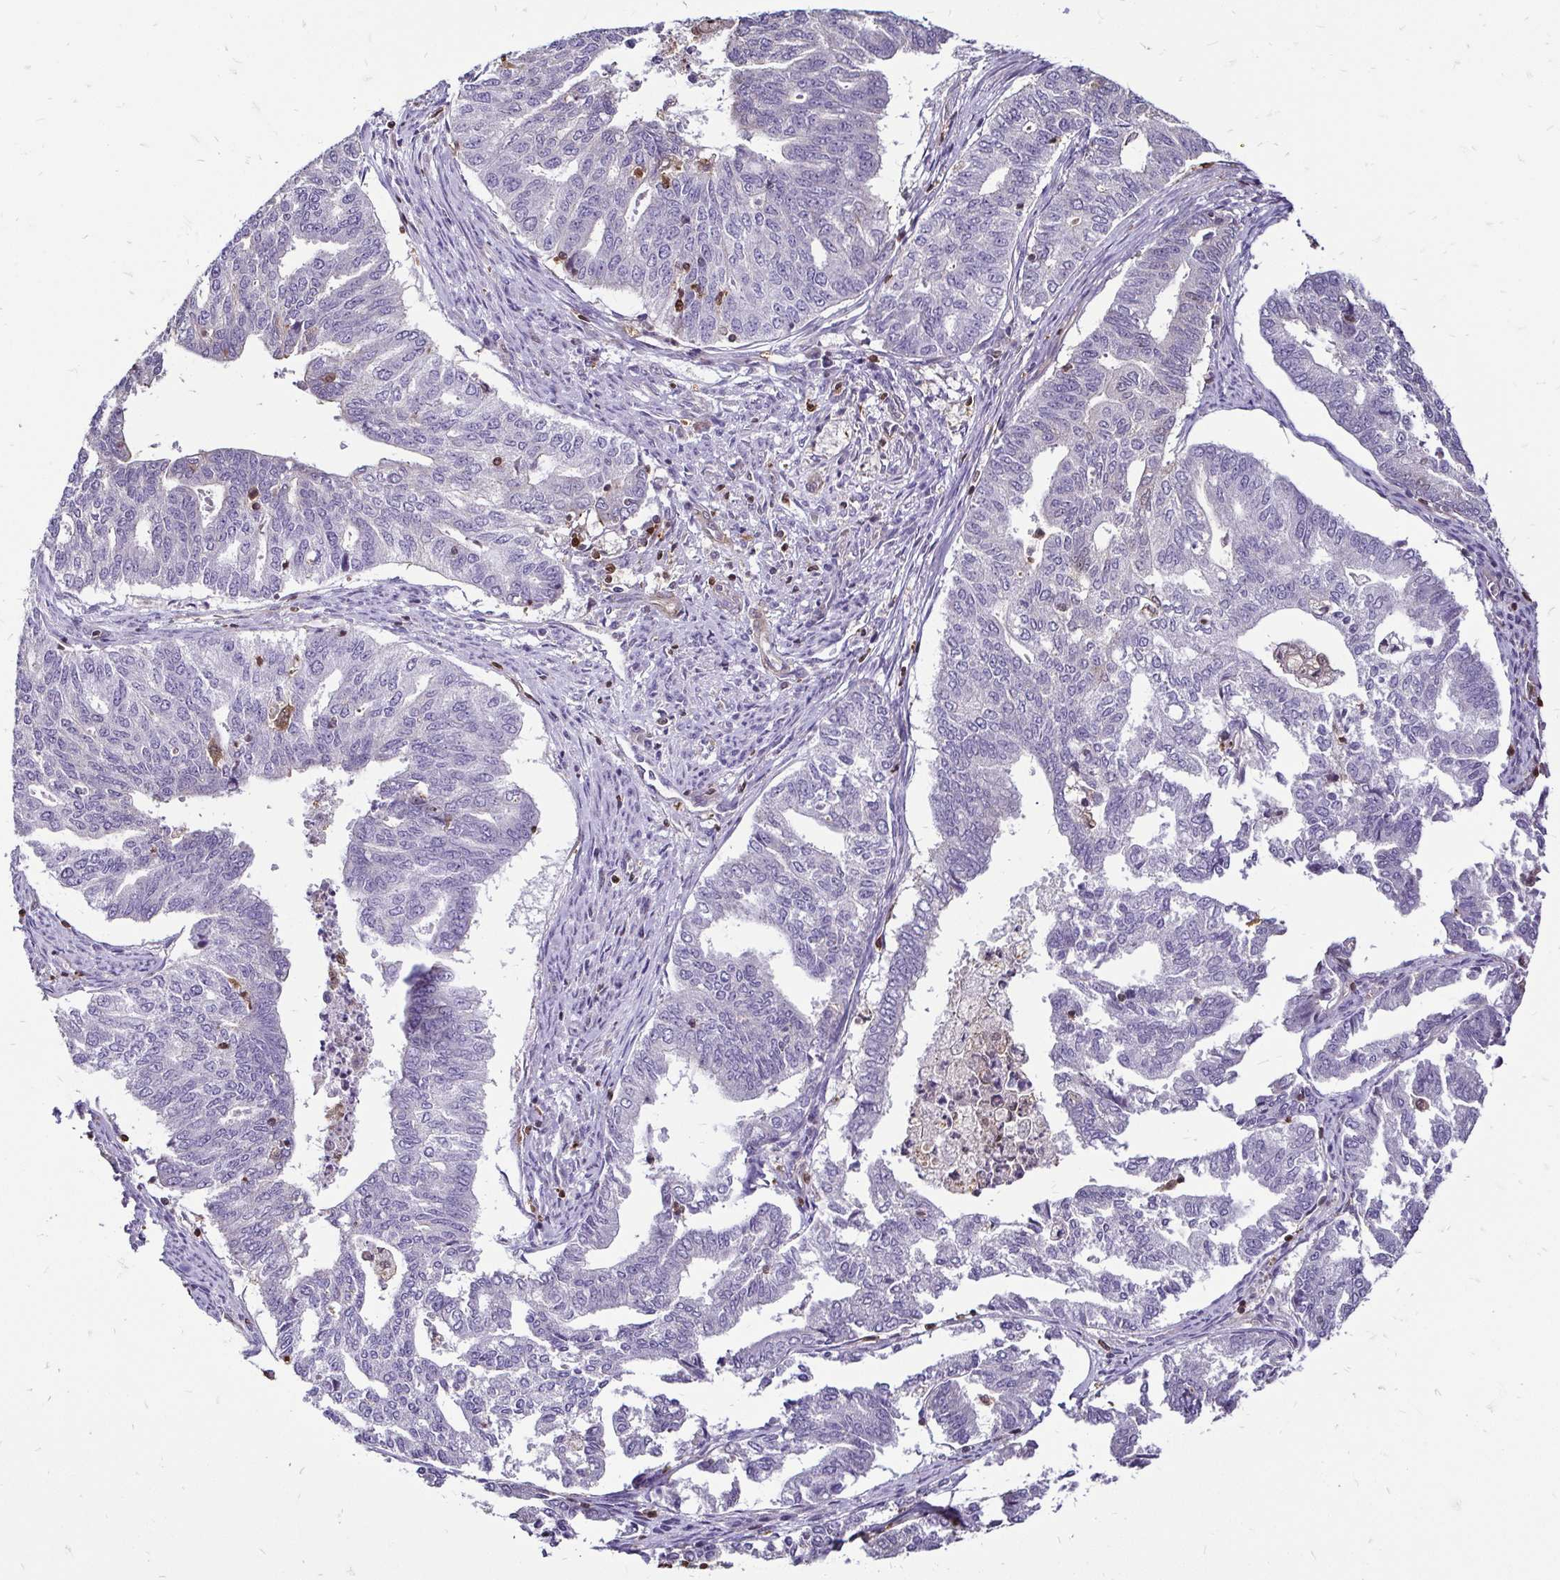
{"staining": {"intensity": "negative", "quantity": "none", "location": "none"}, "tissue": "endometrial cancer", "cell_type": "Tumor cells", "image_type": "cancer", "snomed": [{"axis": "morphology", "description": "Adenocarcinoma, NOS"}, {"axis": "topography", "description": "Endometrium"}], "caption": "IHC micrograph of human endometrial cancer stained for a protein (brown), which shows no staining in tumor cells. Brightfield microscopy of immunohistochemistry stained with DAB (3,3'-diaminobenzidine) (brown) and hematoxylin (blue), captured at high magnification.", "gene": "ZFP1", "patient": {"sex": "female", "age": 79}}